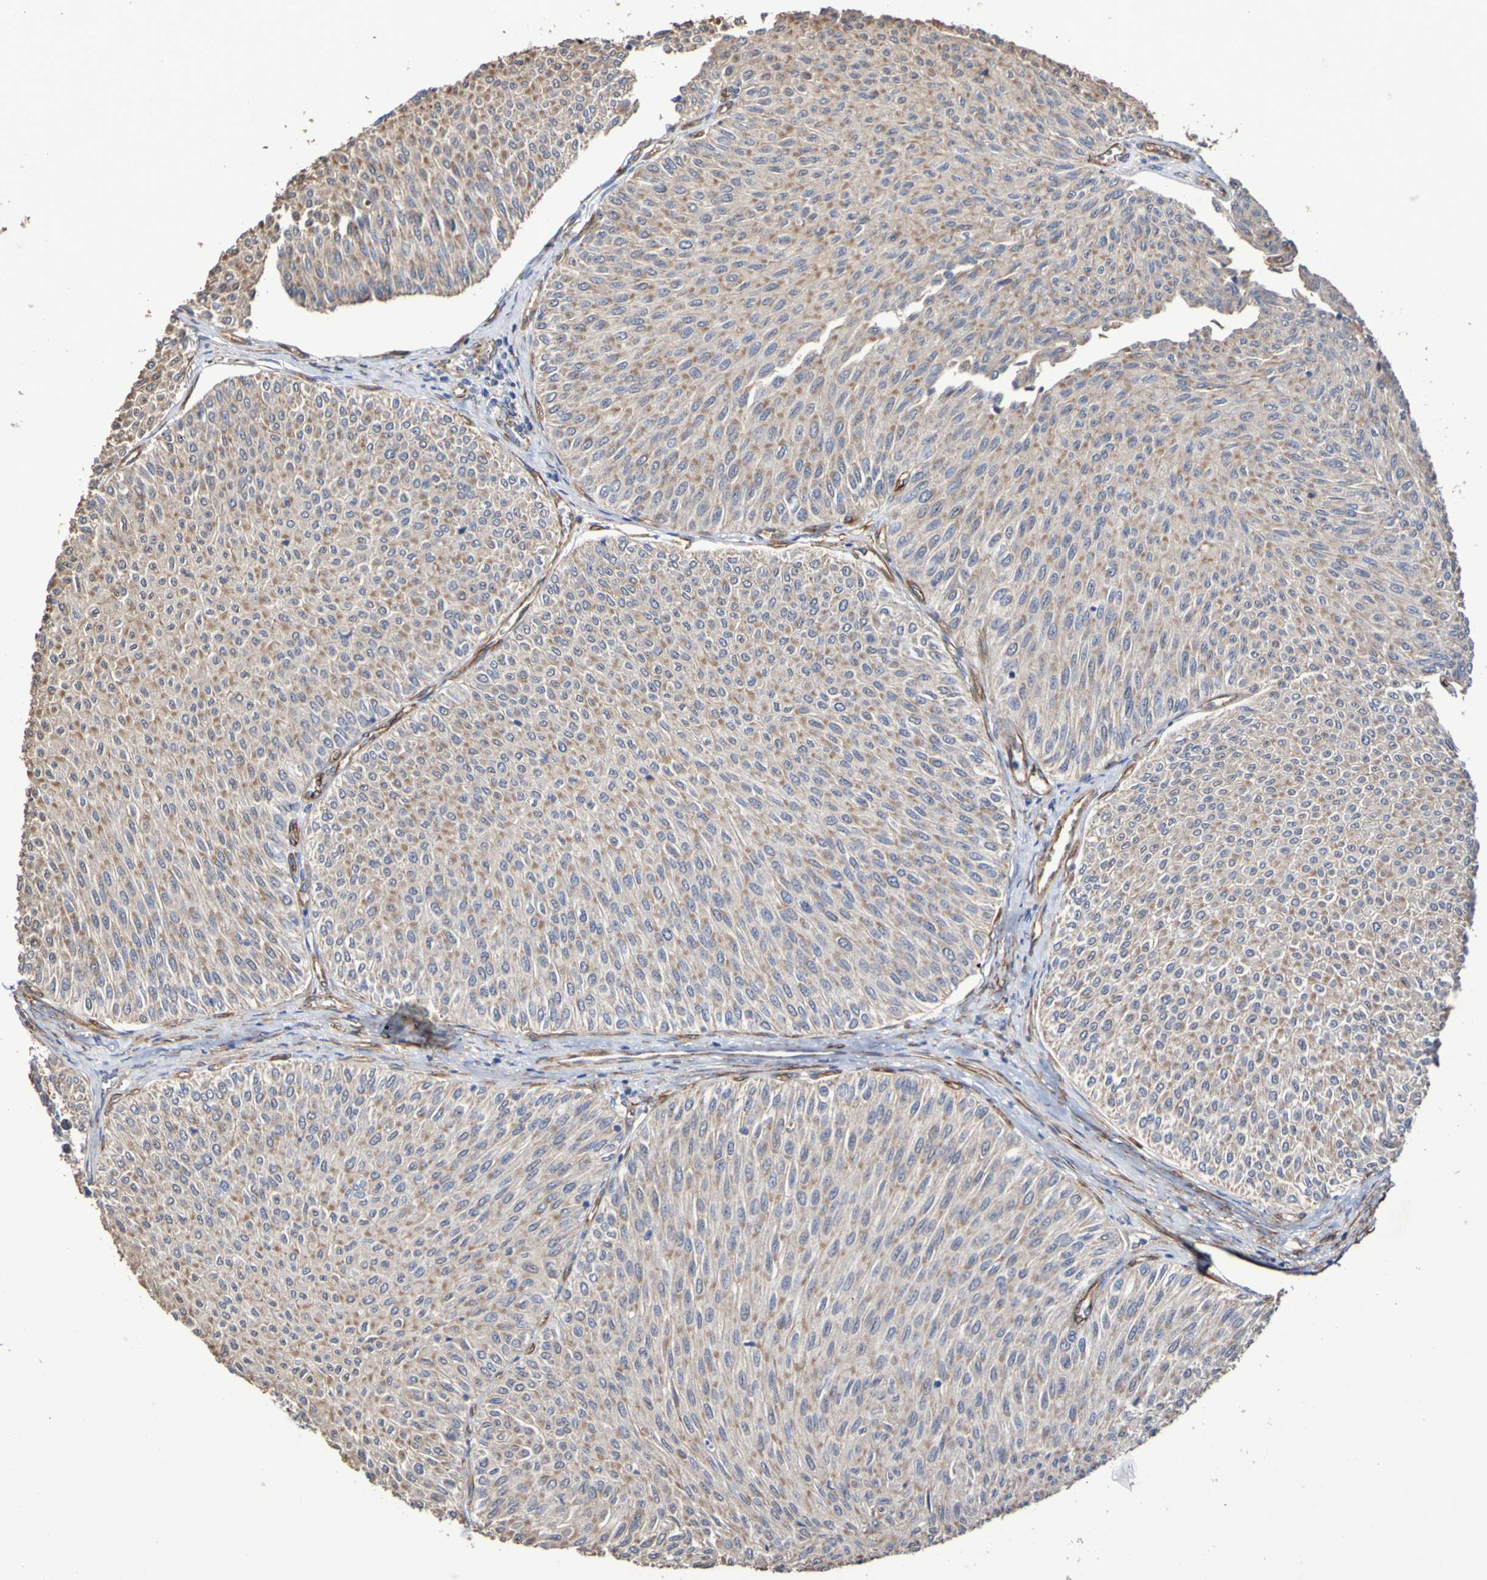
{"staining": {"intensity": "weak", "quantity": ">75%", "location": "cytoplasmic/membranous"}, "tissue": "urothelial cancer", "cell_type": "Tumor cells", "image_type": "cancer", "snomed": [{"axis": "morphology", "description": "Urothelial carcinoma, Low grade"}, {"axis": "topography", "description": "Urinary bladder"}], "caption": "A brown stain labels weak cytoplasmic/membranous positivity of a protein in low-grade urothelial carcinoma tumor cells.", "gene": "ELMOD3", "patient": {"sex": "male", "age": 78}}